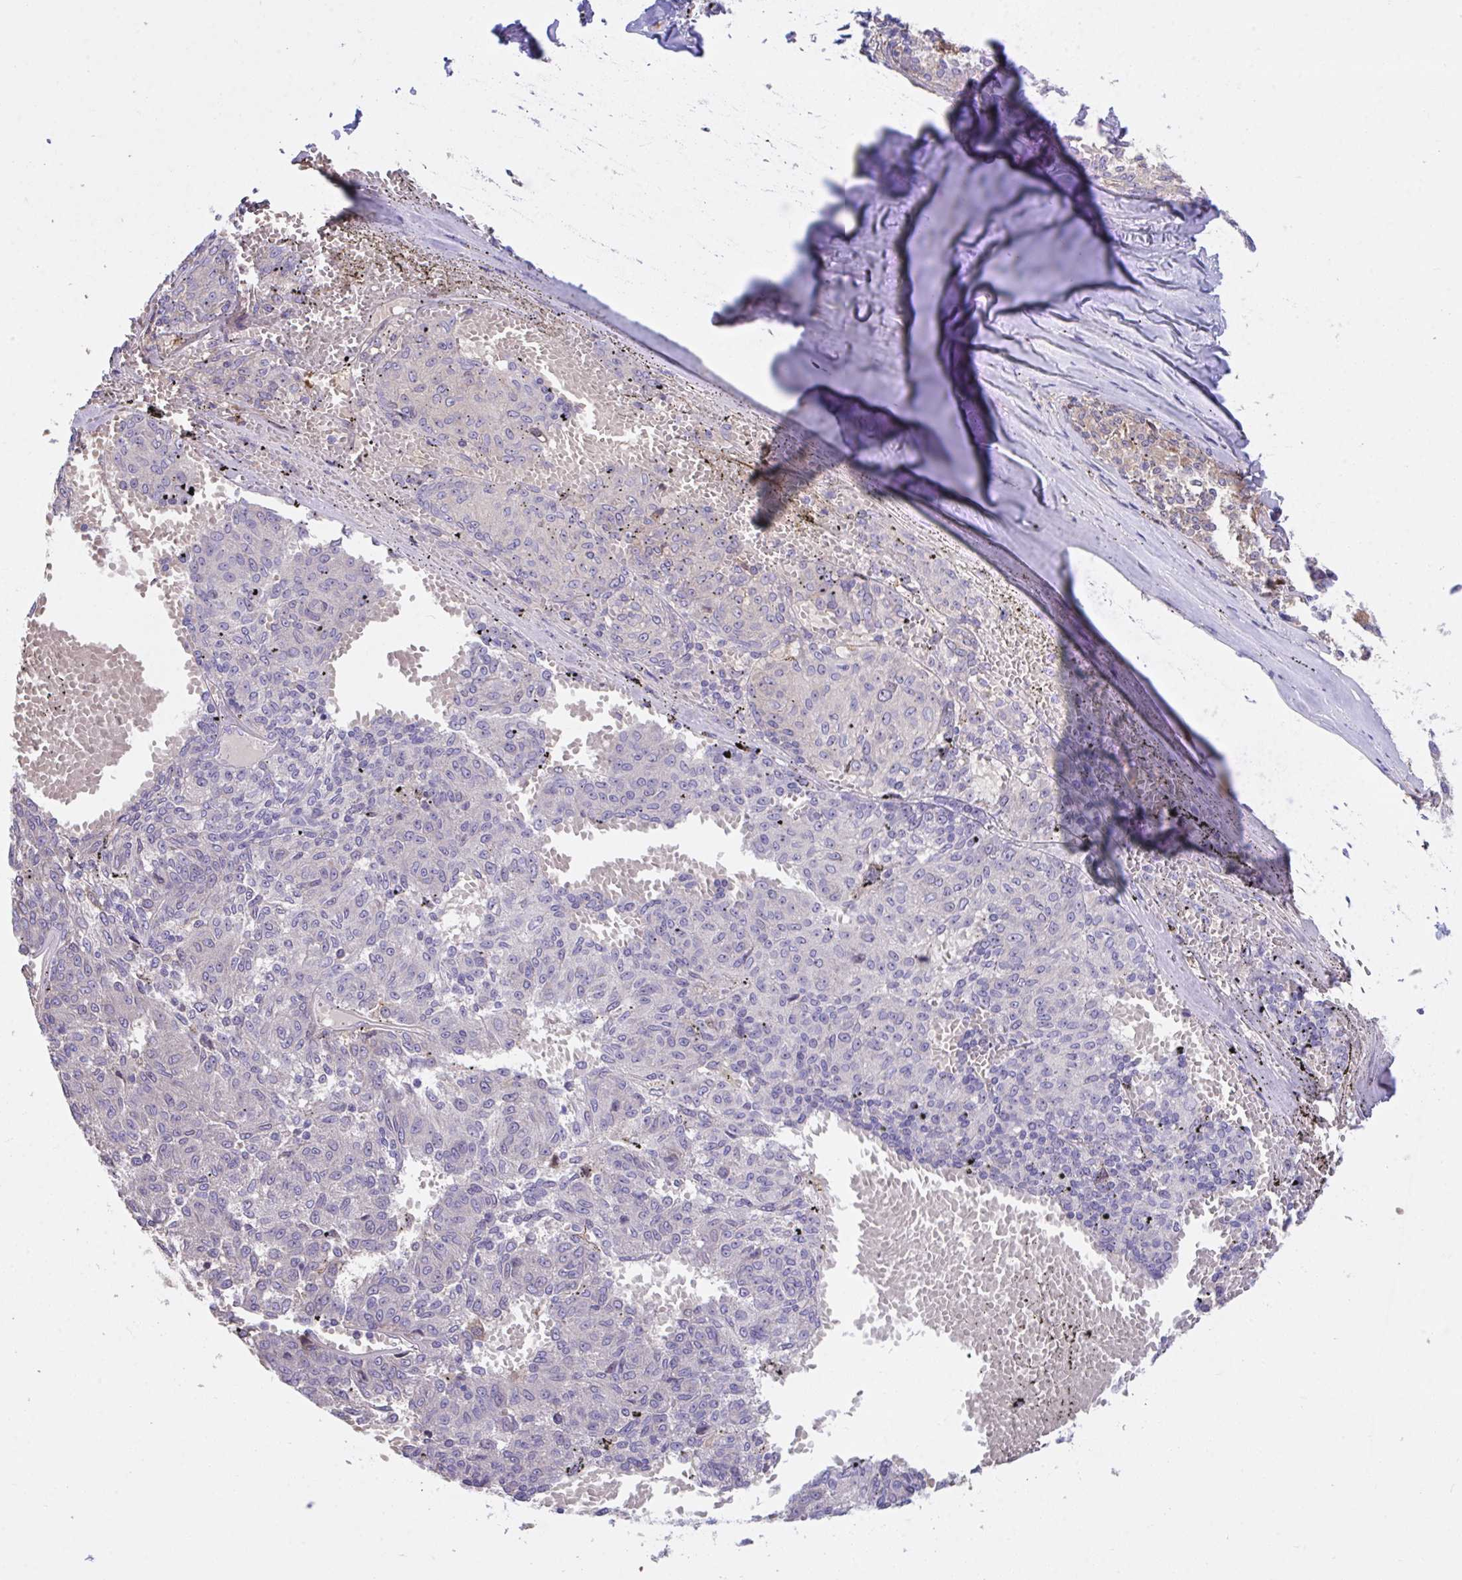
{"staining": {"intensity": "negative", "quantity": "none", "location": "none"}, "tissue": "melanoma", "cell_type": "Tumor cells", "image_type": "cancer", "snomed": [{"axis": "morphology", "description": "Malignant melanoma, NOS"}, {"axis": "topography", "description": "Skin"}], "caption": "IHC photomicrograph of human melanoma stained for a protein (brown), which shows no positivity in tumor cells.", "gene": "CENPQ", "patient": {"sex": "female", "age": 72}}